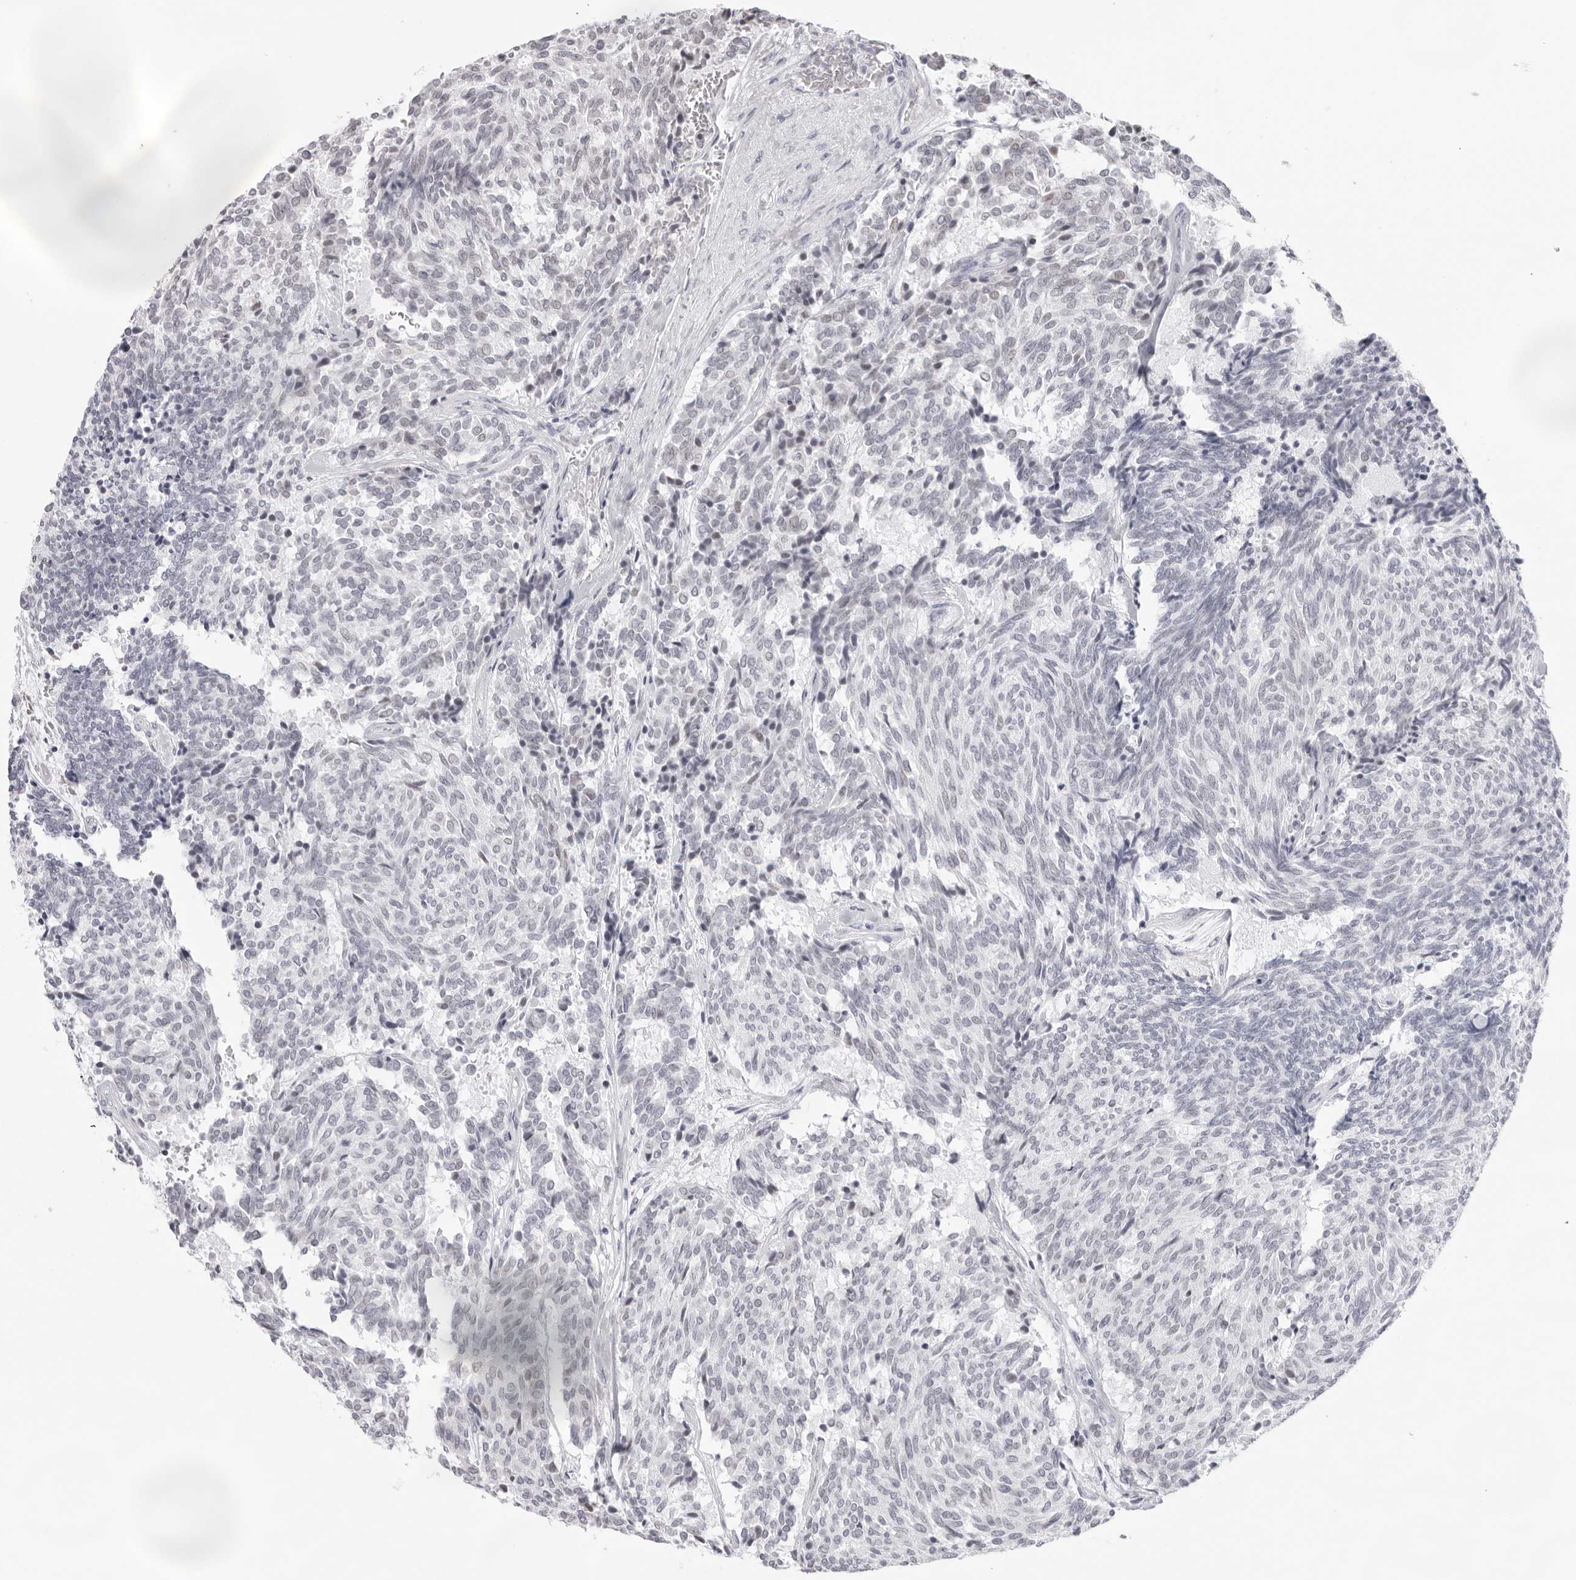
{"staining": {"intensity": "negative", "quantity": "none", "location": "none"}, "tissue": "carcinoid", "cell_type": "Tumor cells", "image_type": "cancer", "snomed": [{"axis": "morphology", "description": "Carcinoid, malignant, NOS"}, {"axis": "topography", "description": "Pancreas"}], "caption": "The histopathology image exhibits no staining of tumor cells in carcinoid (malignant).", "gene": "KLK12", "patient": {"sex": "female", "age": 54}}